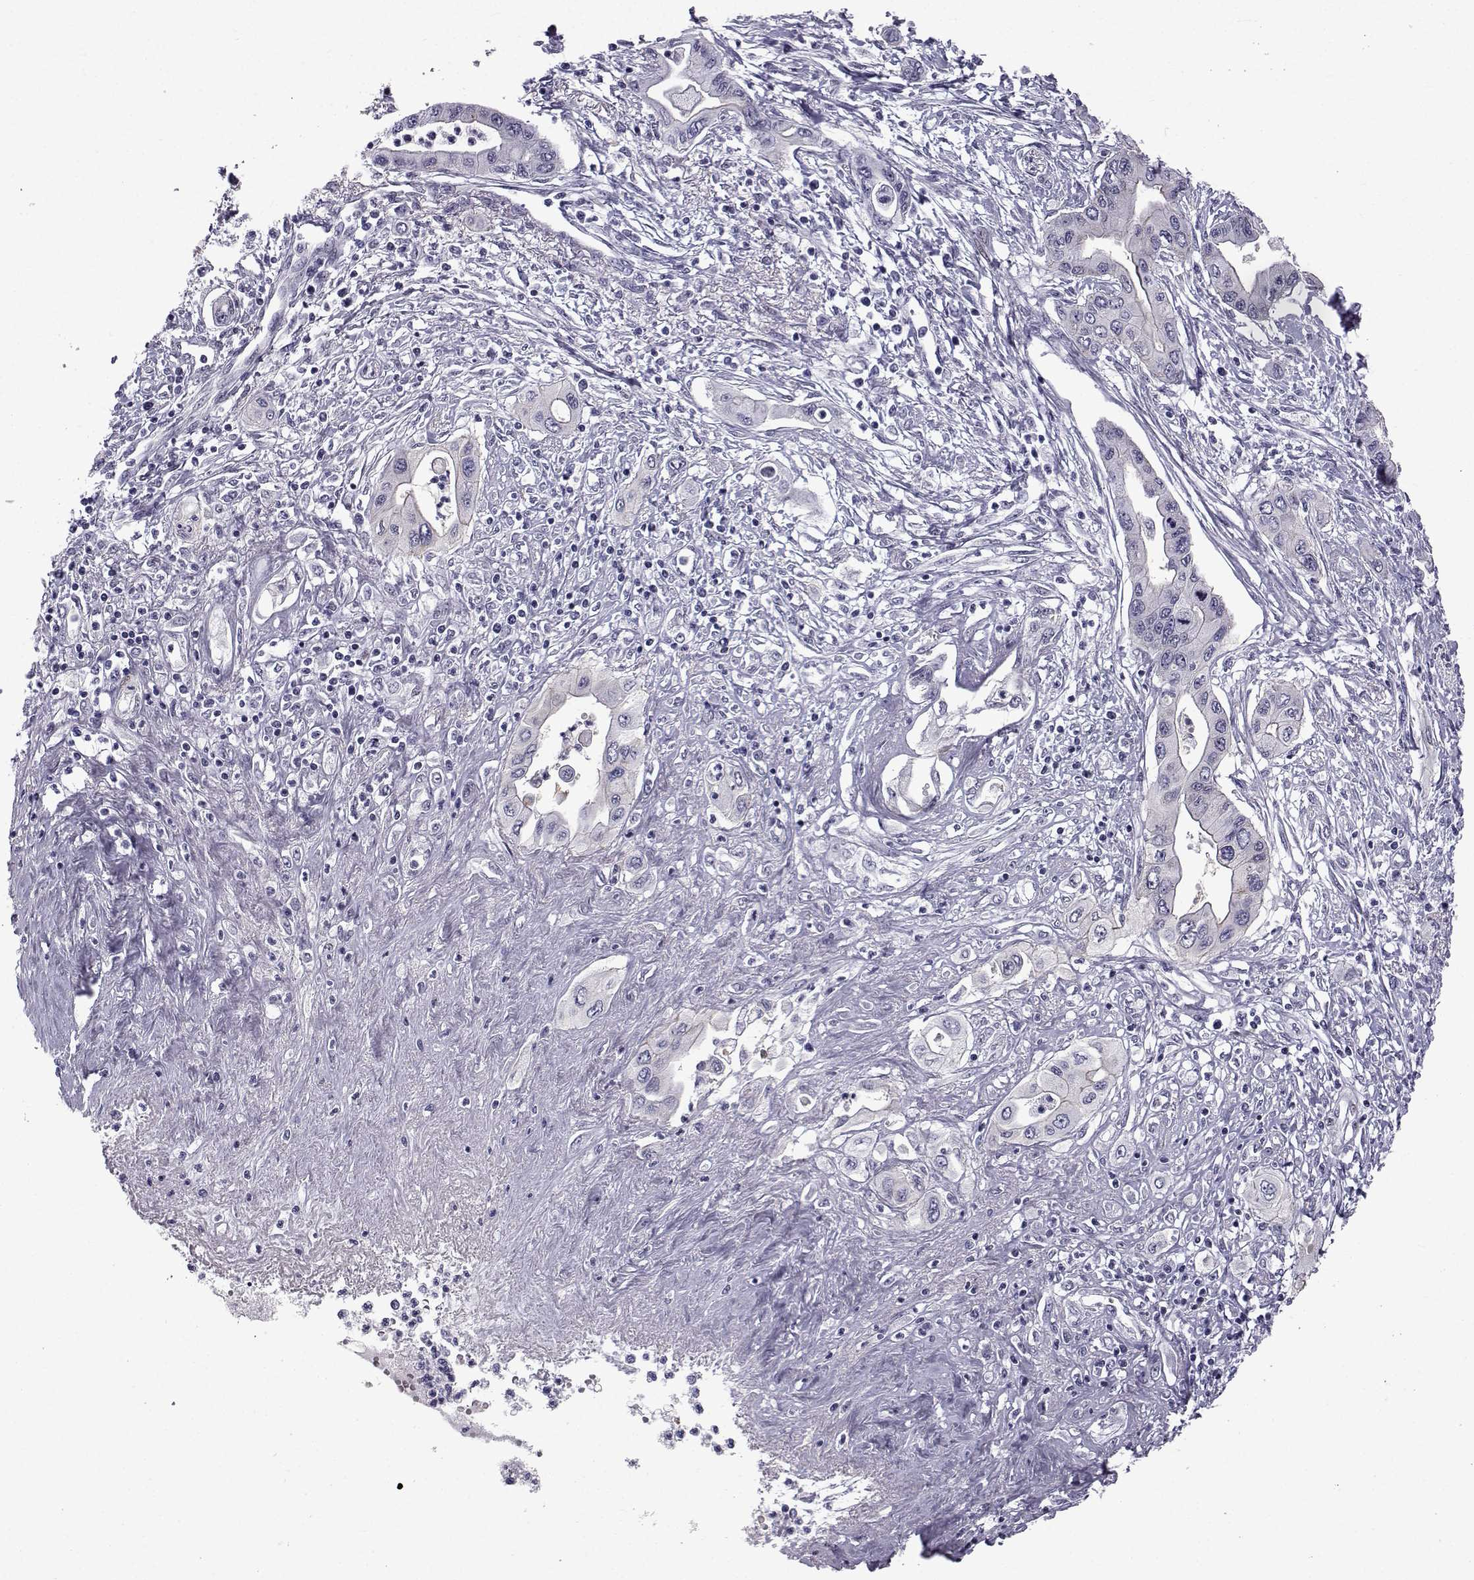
{"staining": {"intensity": "negative", "quantity": "none", "location": "none"}, "tissue": "pancreatic cancer", "cell_type": "Tumor cells", "image_type": "cancer", "snomed": [{"axis": "morphology", "description": "Adenocarcinoma, NOS"}, {"axis": "topography", "description": "Pancreas"}], "caption": "Tumor cells are negative for brown protein staining in adenocarcinoma (pancreatic).", "gene": "RBM24", "patient": {"sex": "female", "age": 62}}